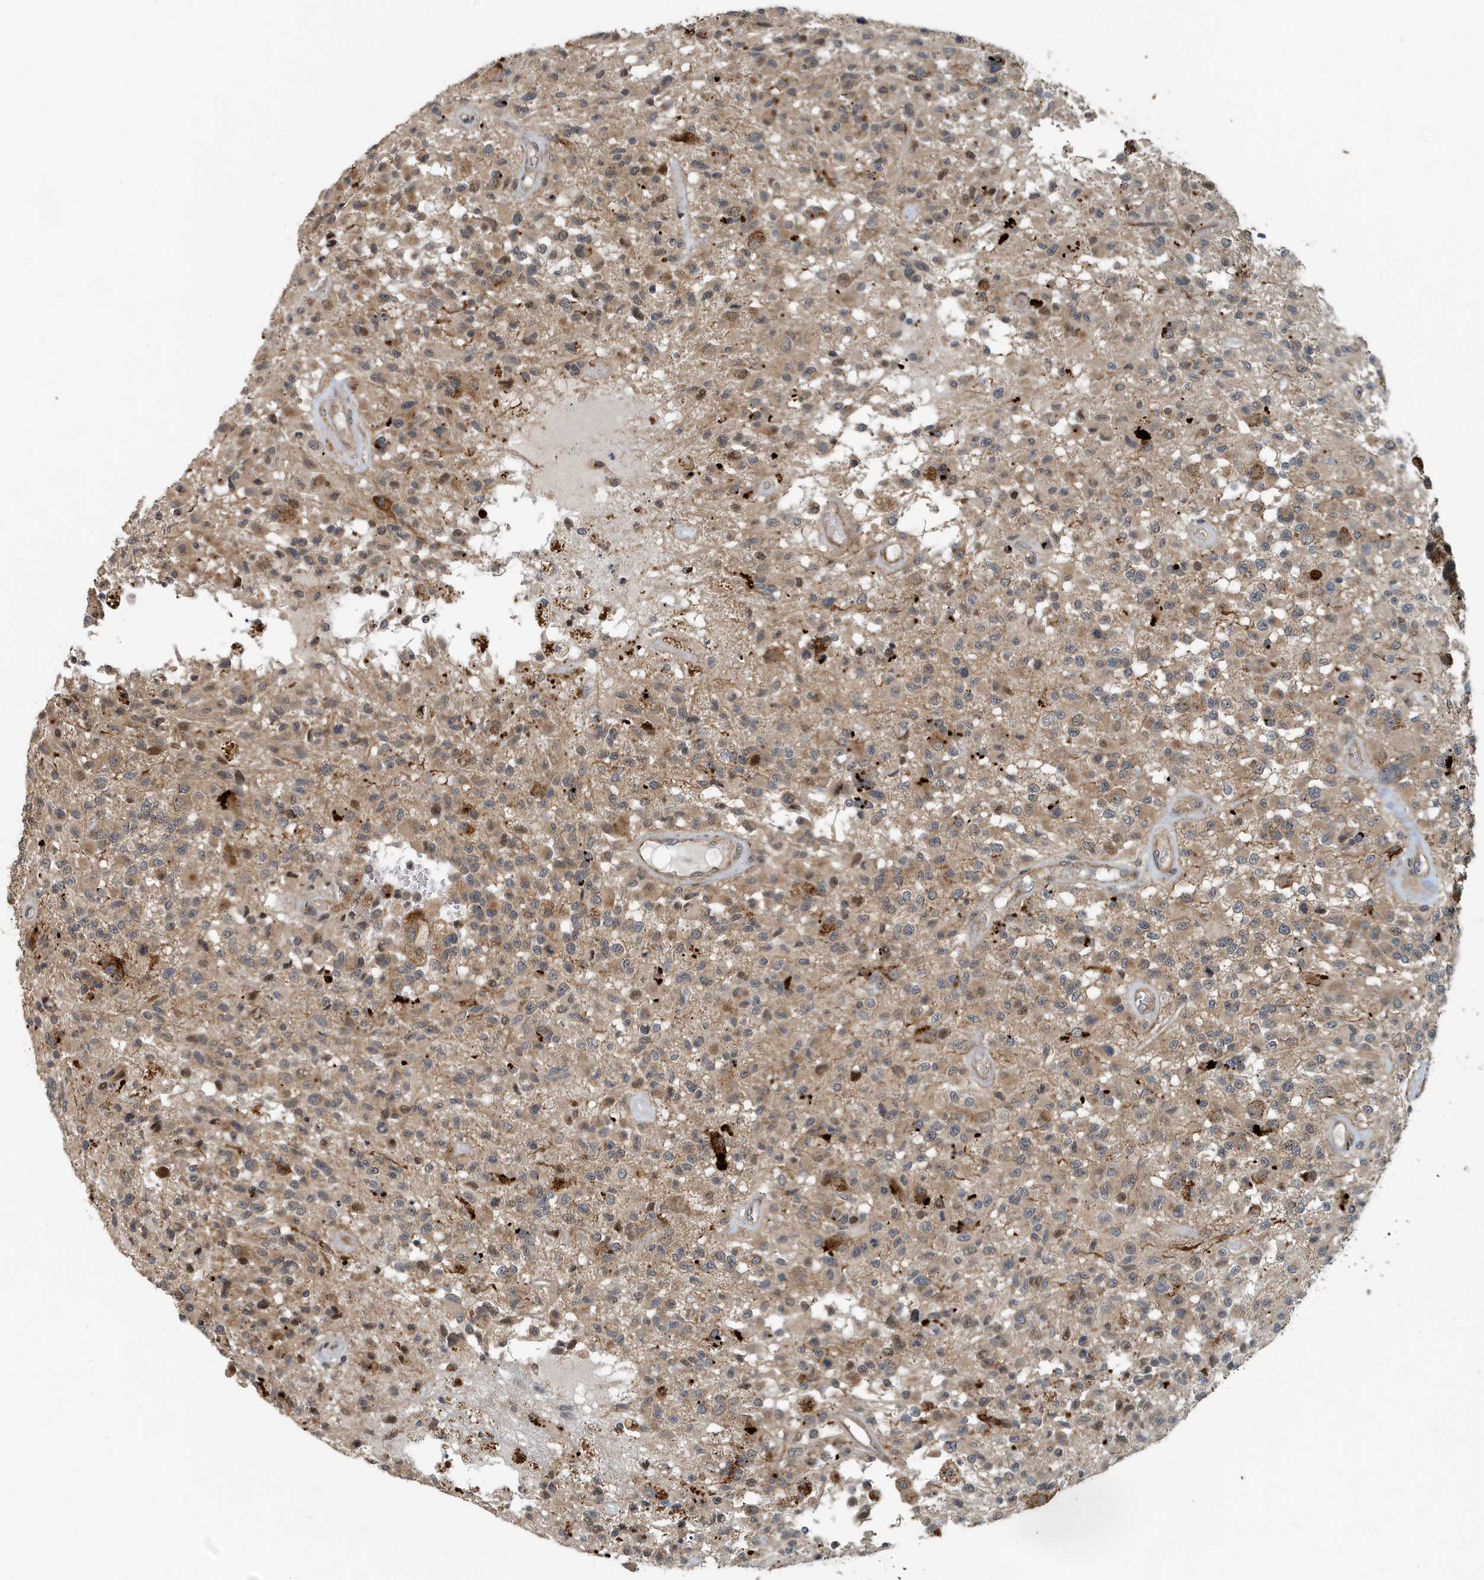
{"staining": {"intensity": "moderate", "quantity": "25%-75%", "location": "cytoplasmic/membranous"}, "tissue": "glioma", "cell_type": "Tumor cells", "image_type": "cancer", "snomed": [{"axis": "morphology", "description": "Glioma, malignant, High grade"}, {"axis": "morphology", "description": "Glioblastoma, NOS"}, {"axis": "topography", "description": "Brain"}], "caption": "Tumor cells show medium levels of moderate cytoplasmic/membranous positivity in about 25%-75% of cells in glioblastoma. (Brightfield microscopy of DAB IHC at high magnification).", "gene": "KIF15", "patient": {"sex": "male", "age": 60}}